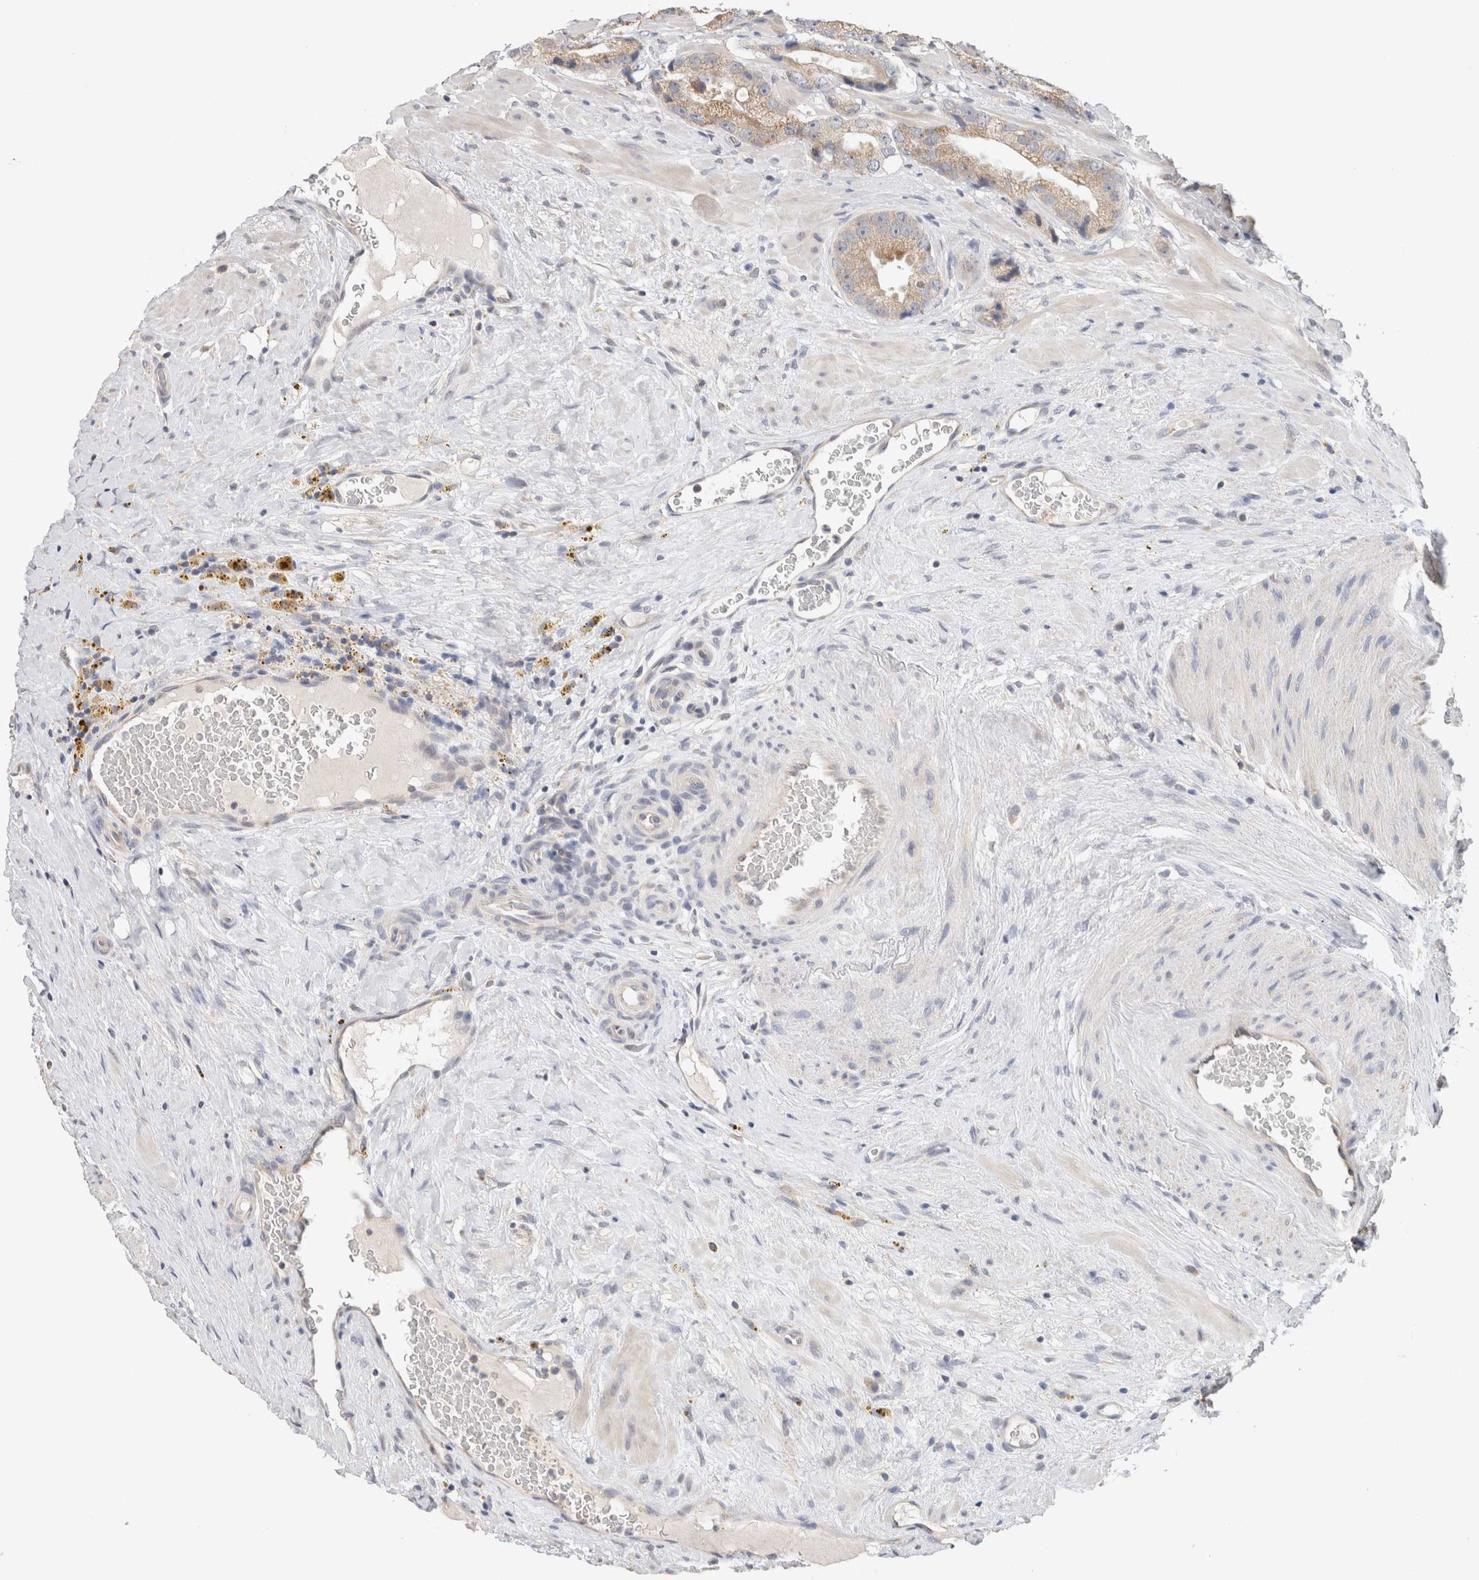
{"staining": {"intensity": "weak", "quantity": ">75%", "location": "cytoplasmic/membranous"}, "tissue": "prostate cancer", "cell_type": "Tumor cells", "image_type": "cancer", "snomed": [{"axis": "morphology", "description": "Adenocarcinoma, High grade"}, {"axis": "topography", "description": "Prostate"}], "caption": "Immunohistochemical staining of human prostate cancer shows low levels of weak cytoplasmic/membranous protein expression in approximately >75% of tumor cells.", "gene": "CA13", "patient": {"sex": "male", "age": 63}}